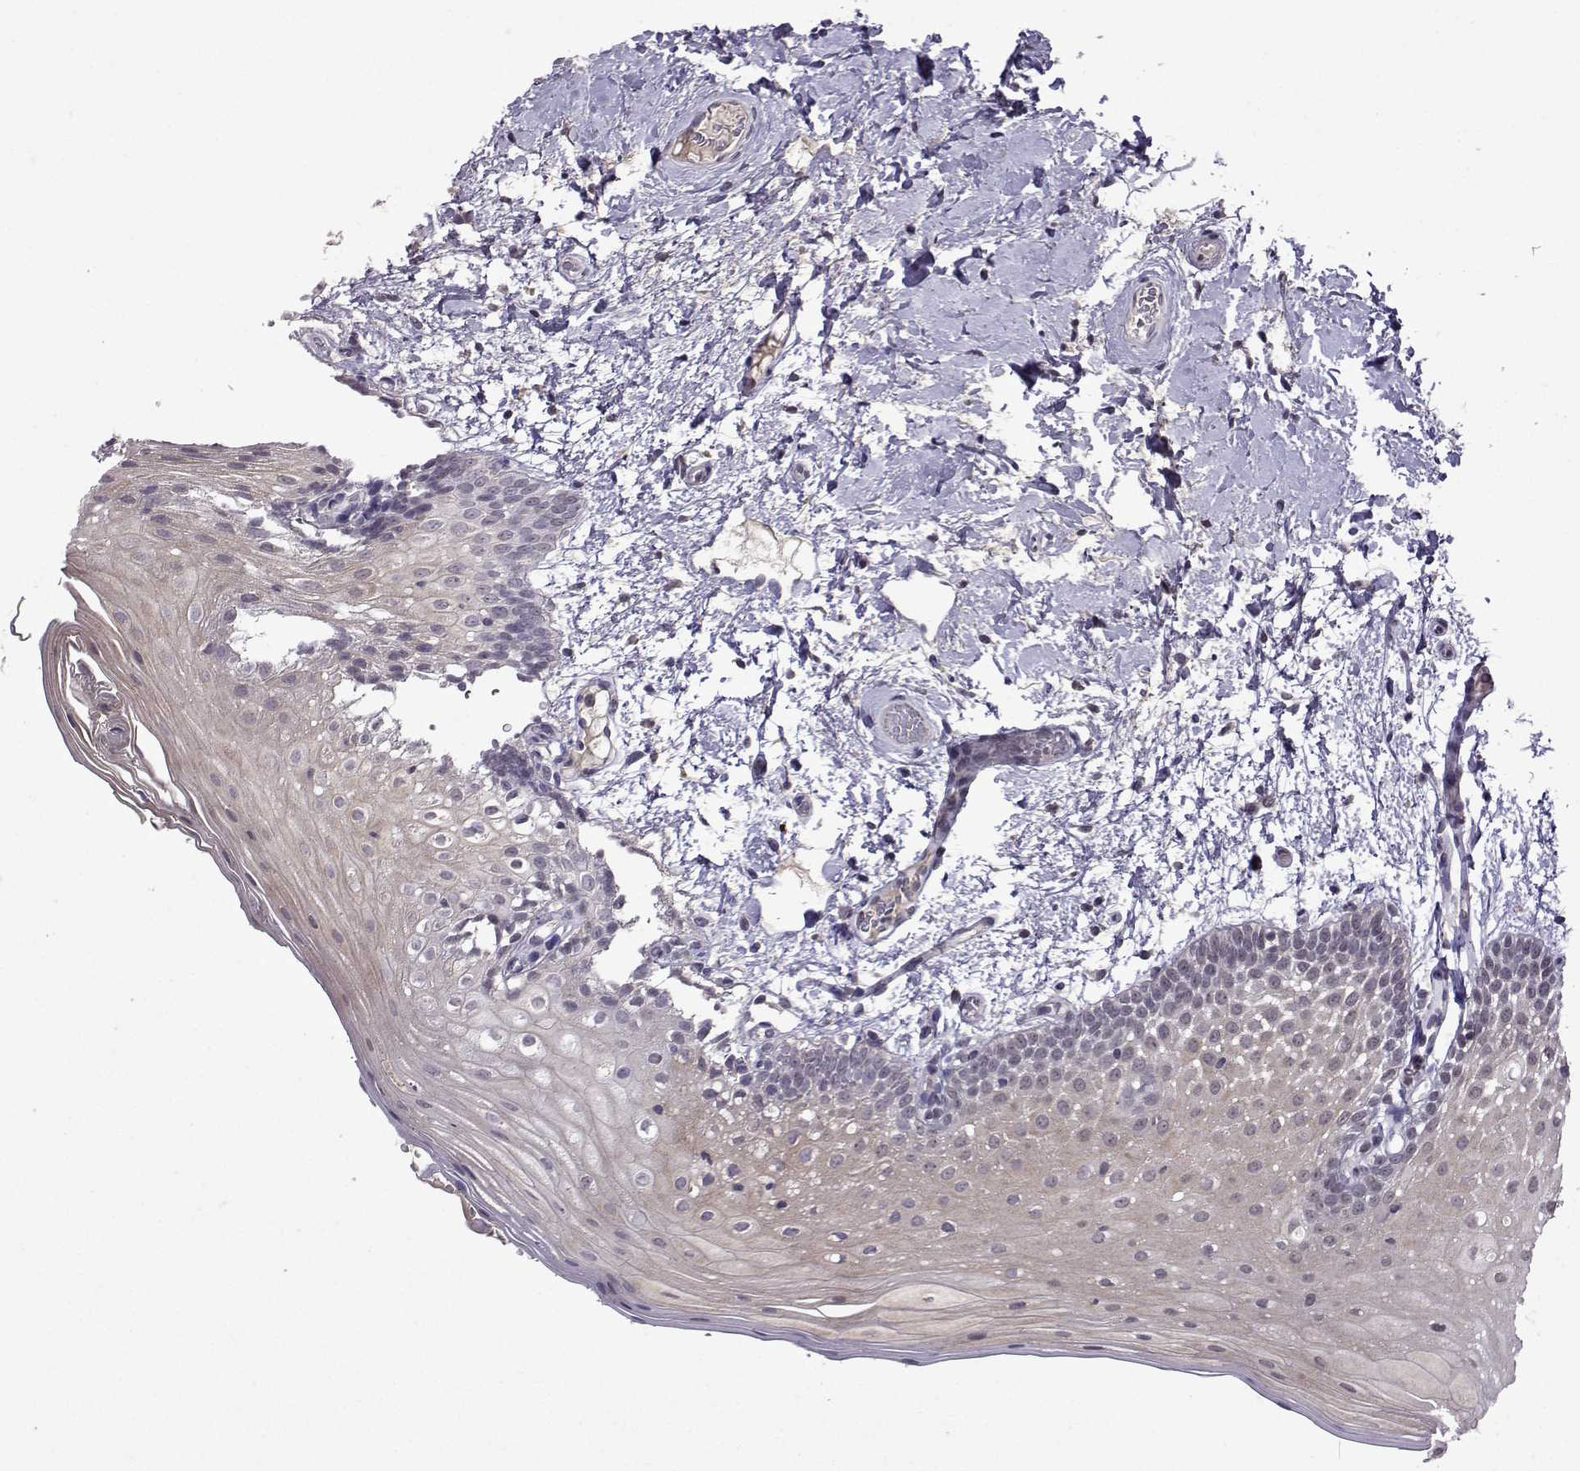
{"staining": {"intensity": "negative", "quantity": "none", "location": "none"}, "tissue": "oral mucosa", "cell_type": "Squamous epithelial cells", "image_type": "normal", "snomed": [{"axis": "morphology", "description": "Normal tissue, NOS"}, {"axis": "morphology", "description": "Squamous cell carcinoma, NOS"}, {"axis": "topography", "description": "Oral tissue"}, {"axis": "topography", "description": "Head-Neck"}], "caption": "Immunohistochemical staining of normal oral mucosa demonstrates no significant positivity in squamous epithelial cells. (DAB (3,3'-diaminobenzidine) immunohistochemistry (IHC), high magnification).", "gene": "CCL28", "patient": {"sex": "male", "age": 69}}